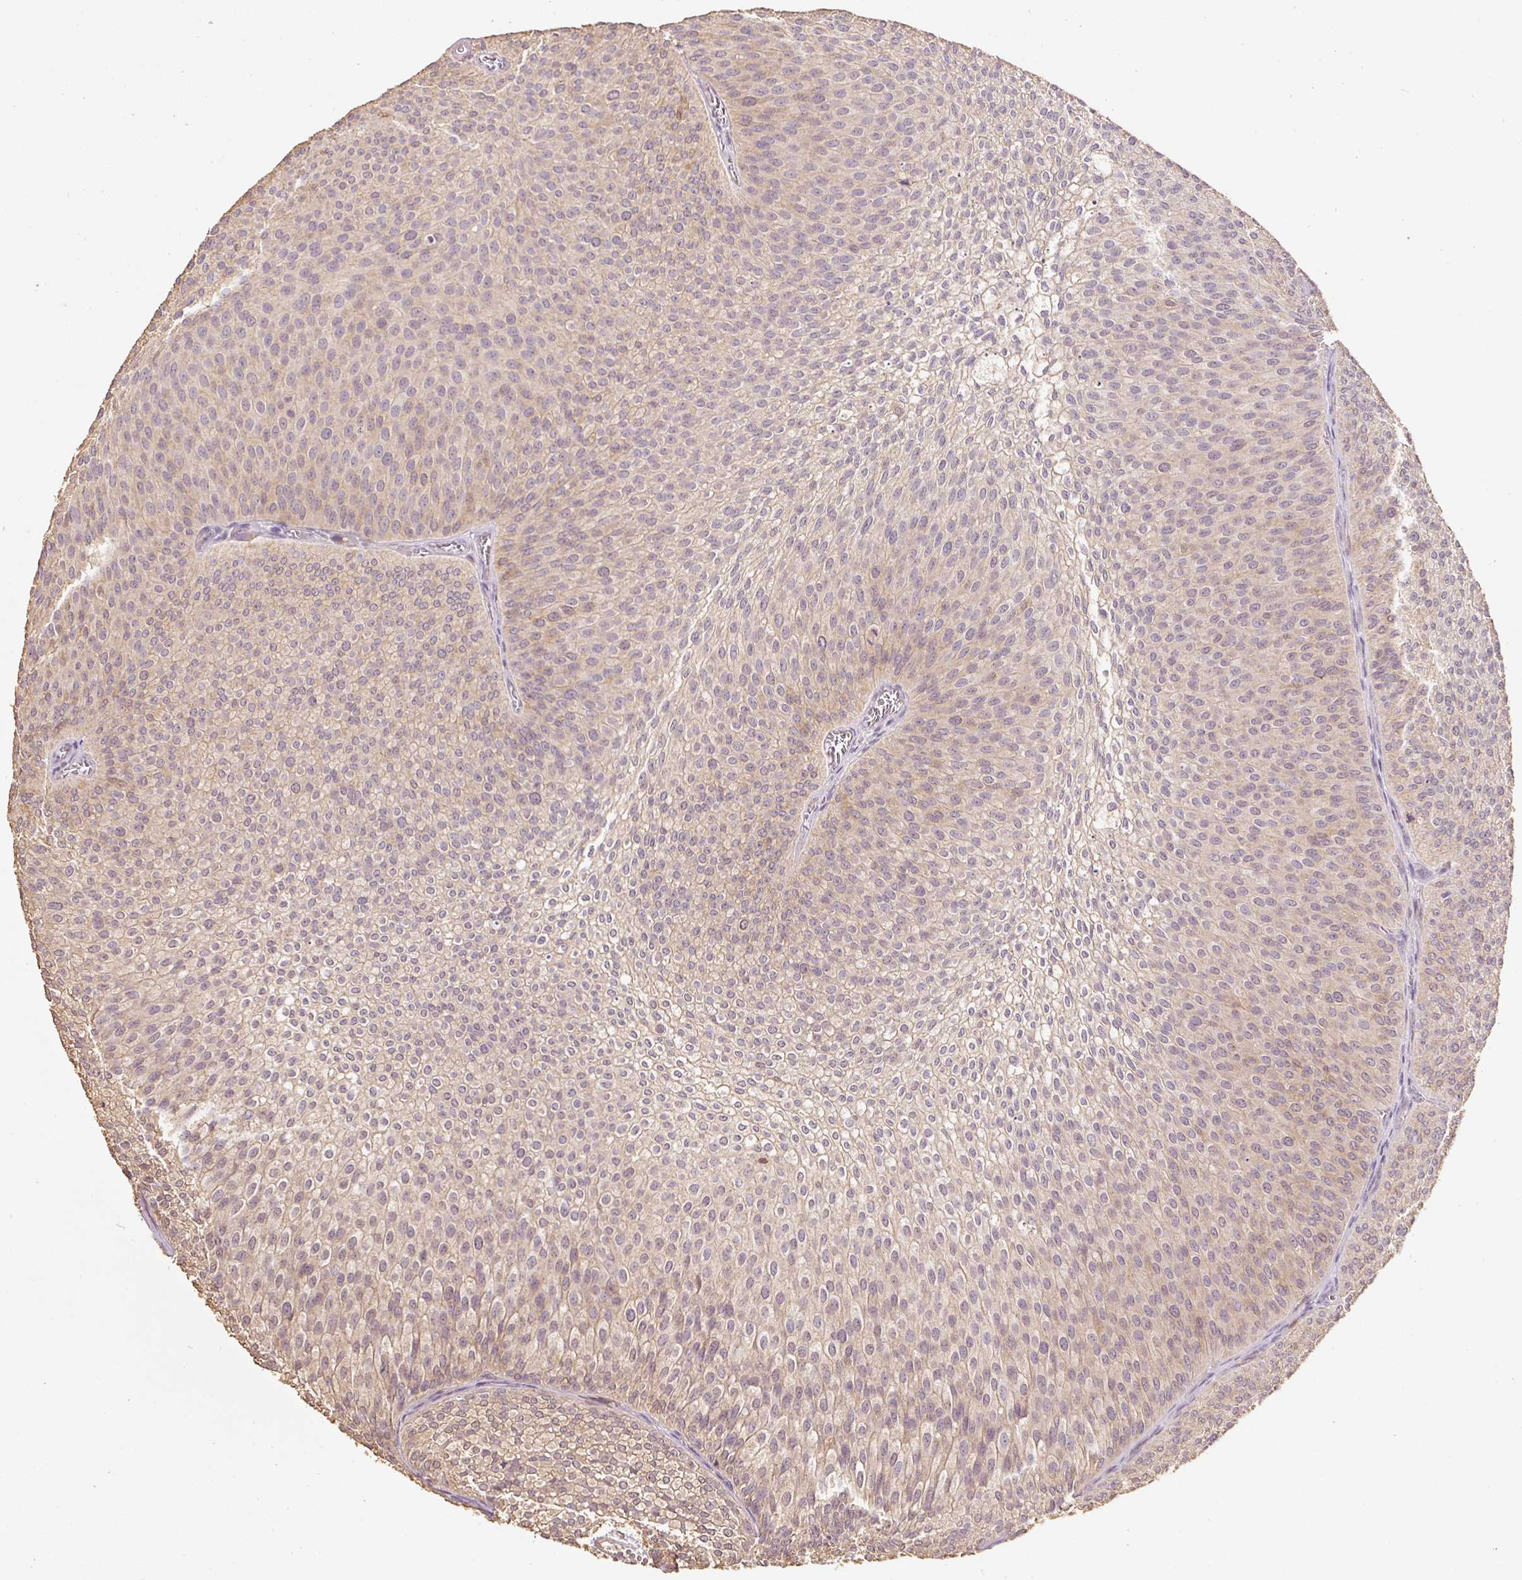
{"staining": {"intensity": "weak", "quantity": "25%-75%", "location": "cytoplasmic/membranous"}, "tissue": "urothelial cancer", "cell_type": "Tumor cells", "image_type": "cancer", "snomed": [{"axis": "morphology", "description": "Urothelial carcinoma, Low grade"}, {"axis": "topography", "description": "Urinary bladder"}], "caption": "A brown stain labels weak cytoplasmic/membranous staining of a protein in human urothelial cancer tumor cells.", "gene": "HERC2", "patient": {"sex": "male", "age": 91}}